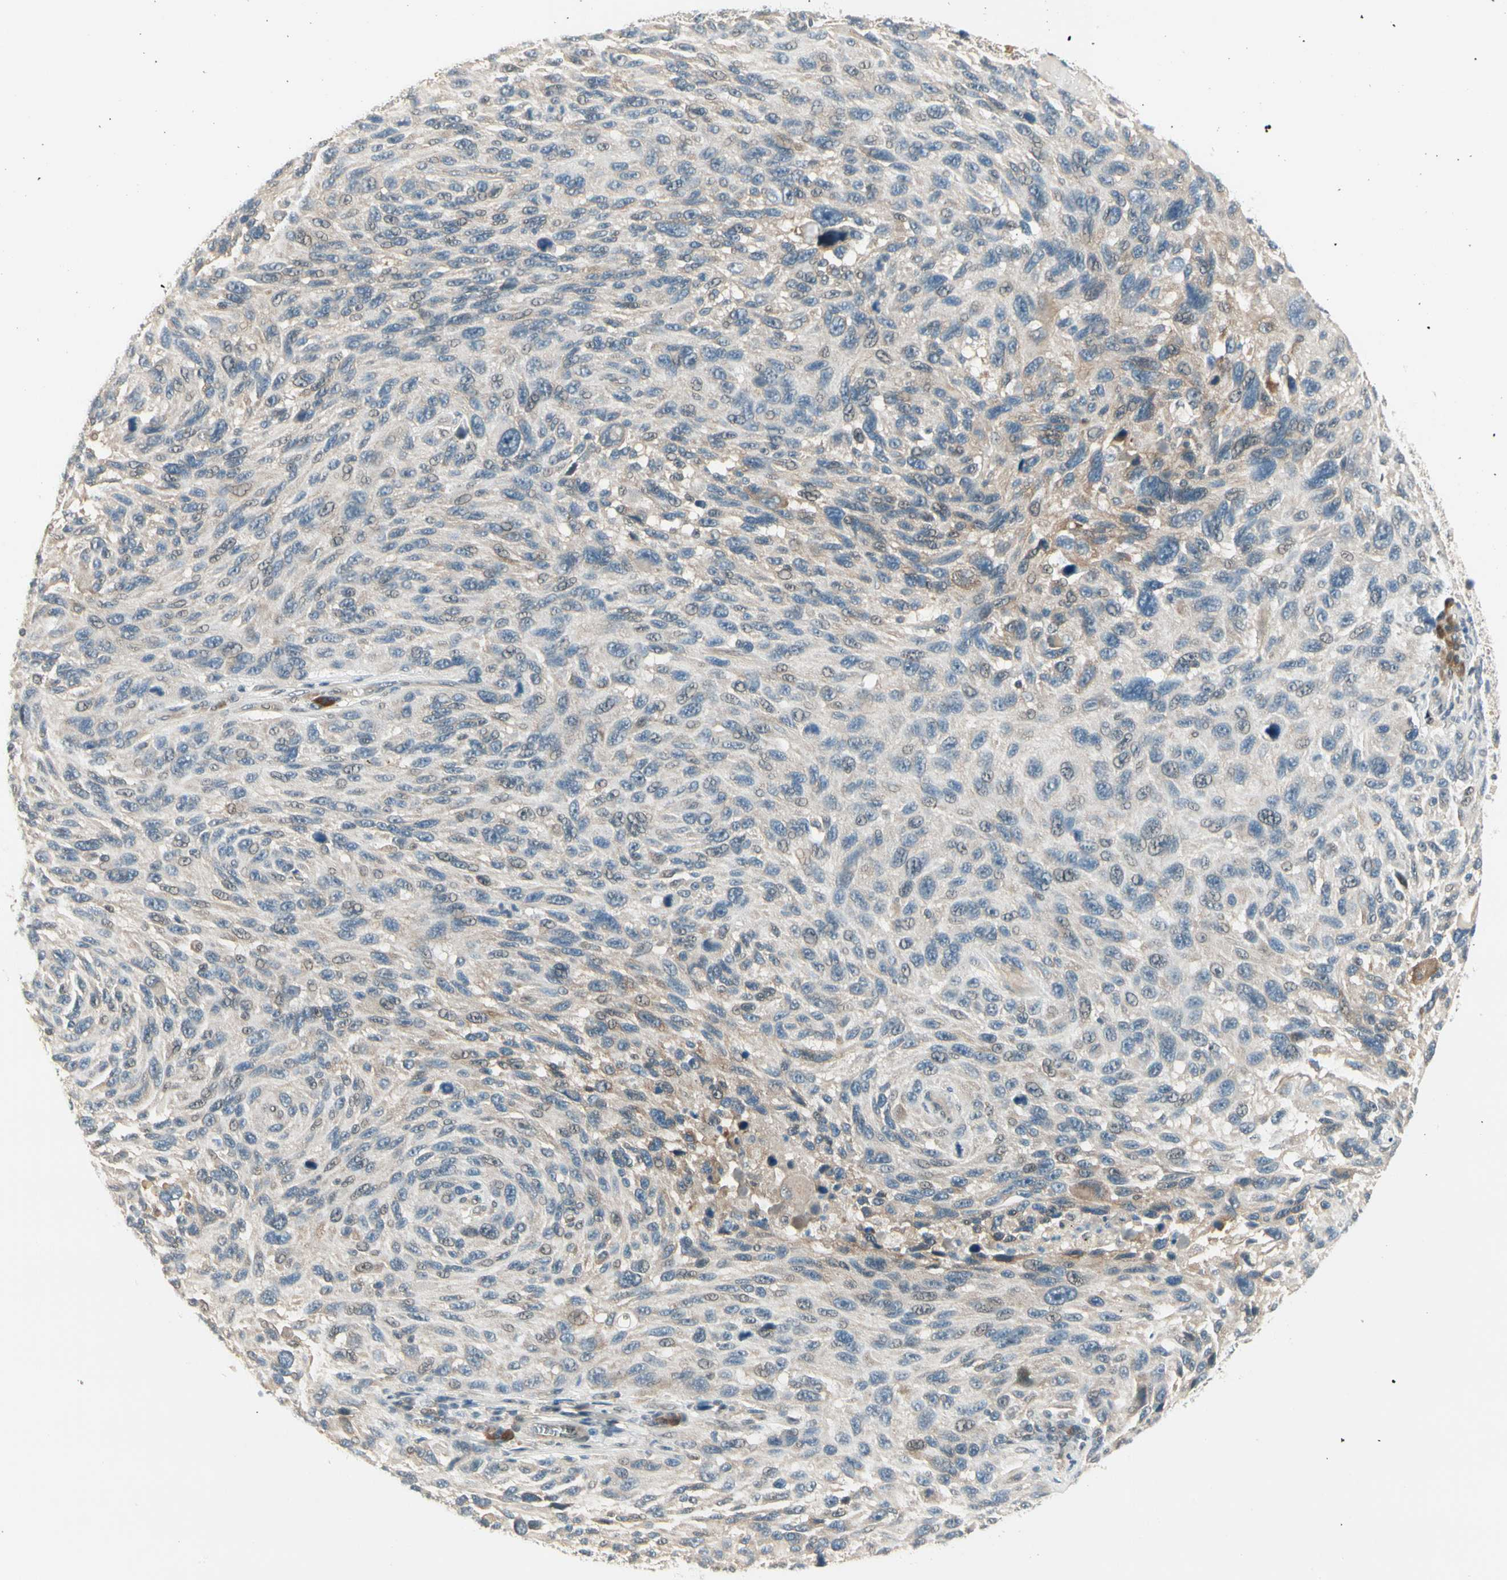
{"staining": {"intensity": "negative", "quantity": "none", "location": "none"}, "tissue": "melanoma", "cell_type": "Tumor cells", "image_type": "cancer", "snomed": [{"axis": "morphology", "description": "Malignant melanoma, NOS"}, {"axis": "topography", "description": "Skin"}], "caption": "DAB (3,3'-diaminobenzidine) immunohistochemical staining of human melanoma reveals no significant expression in tumor cells.", "gene": "EPHB3", "patient": {"sex": "male", "age": 53}}